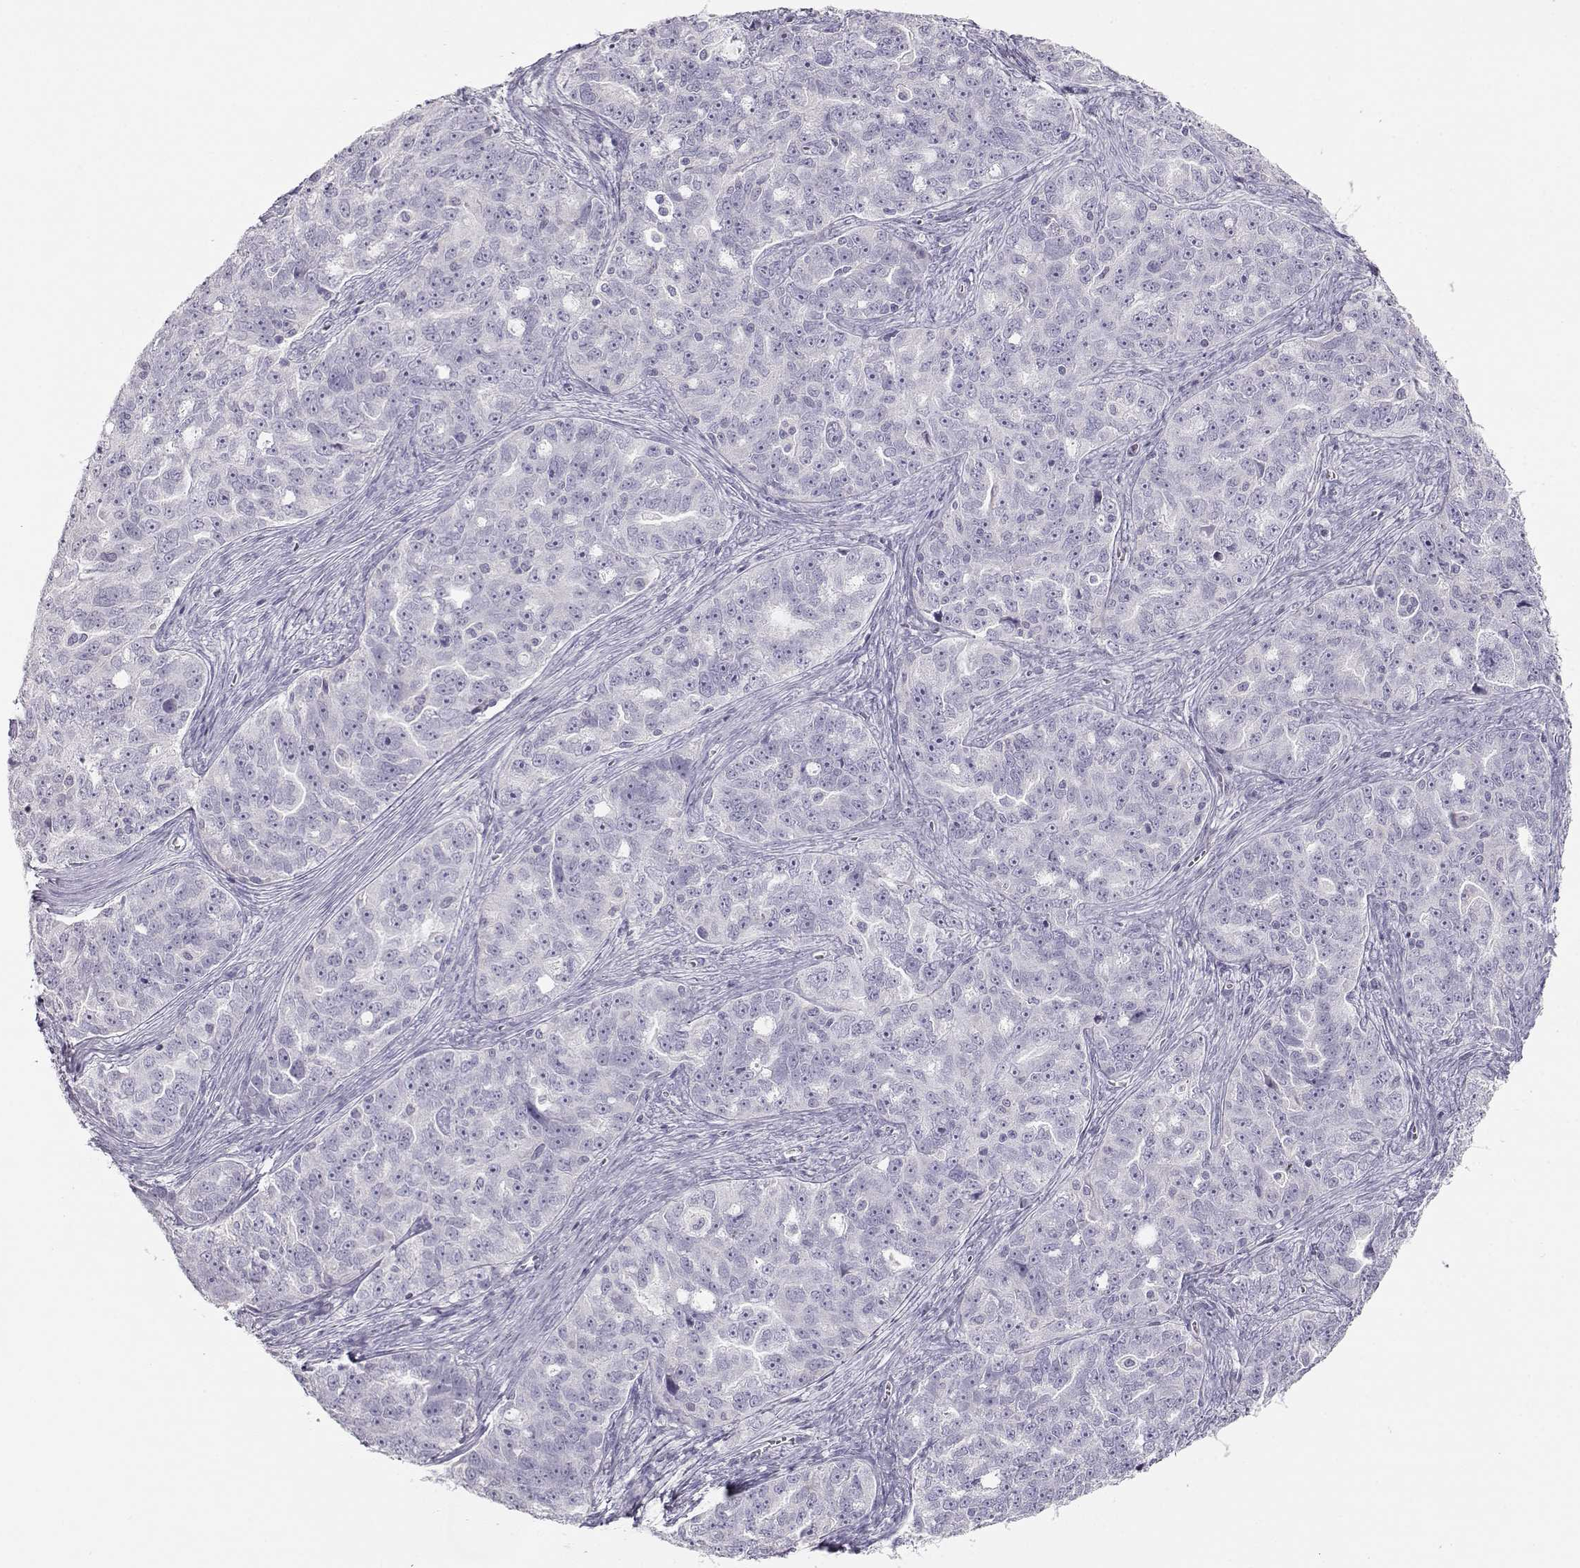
{"staining": {"intensity": "negative", "quantity": "none", "location": "none"}, "tissue": "ovarian cancer", "cell_type": "Tumor cells", "image_type": "cancer", "snomed": [{"axis": "morphology", "description": "Cystadenocarcinoma, serous, NOS"}, {"axis": "topography", "description": "Ovary"}], "caption": "This is a histopathology image of IHC staining of ovarian cancer, which shows no expression in tumor cells.", "gene": "LEPR", "patient": {"sex": "female", "age": 51}}